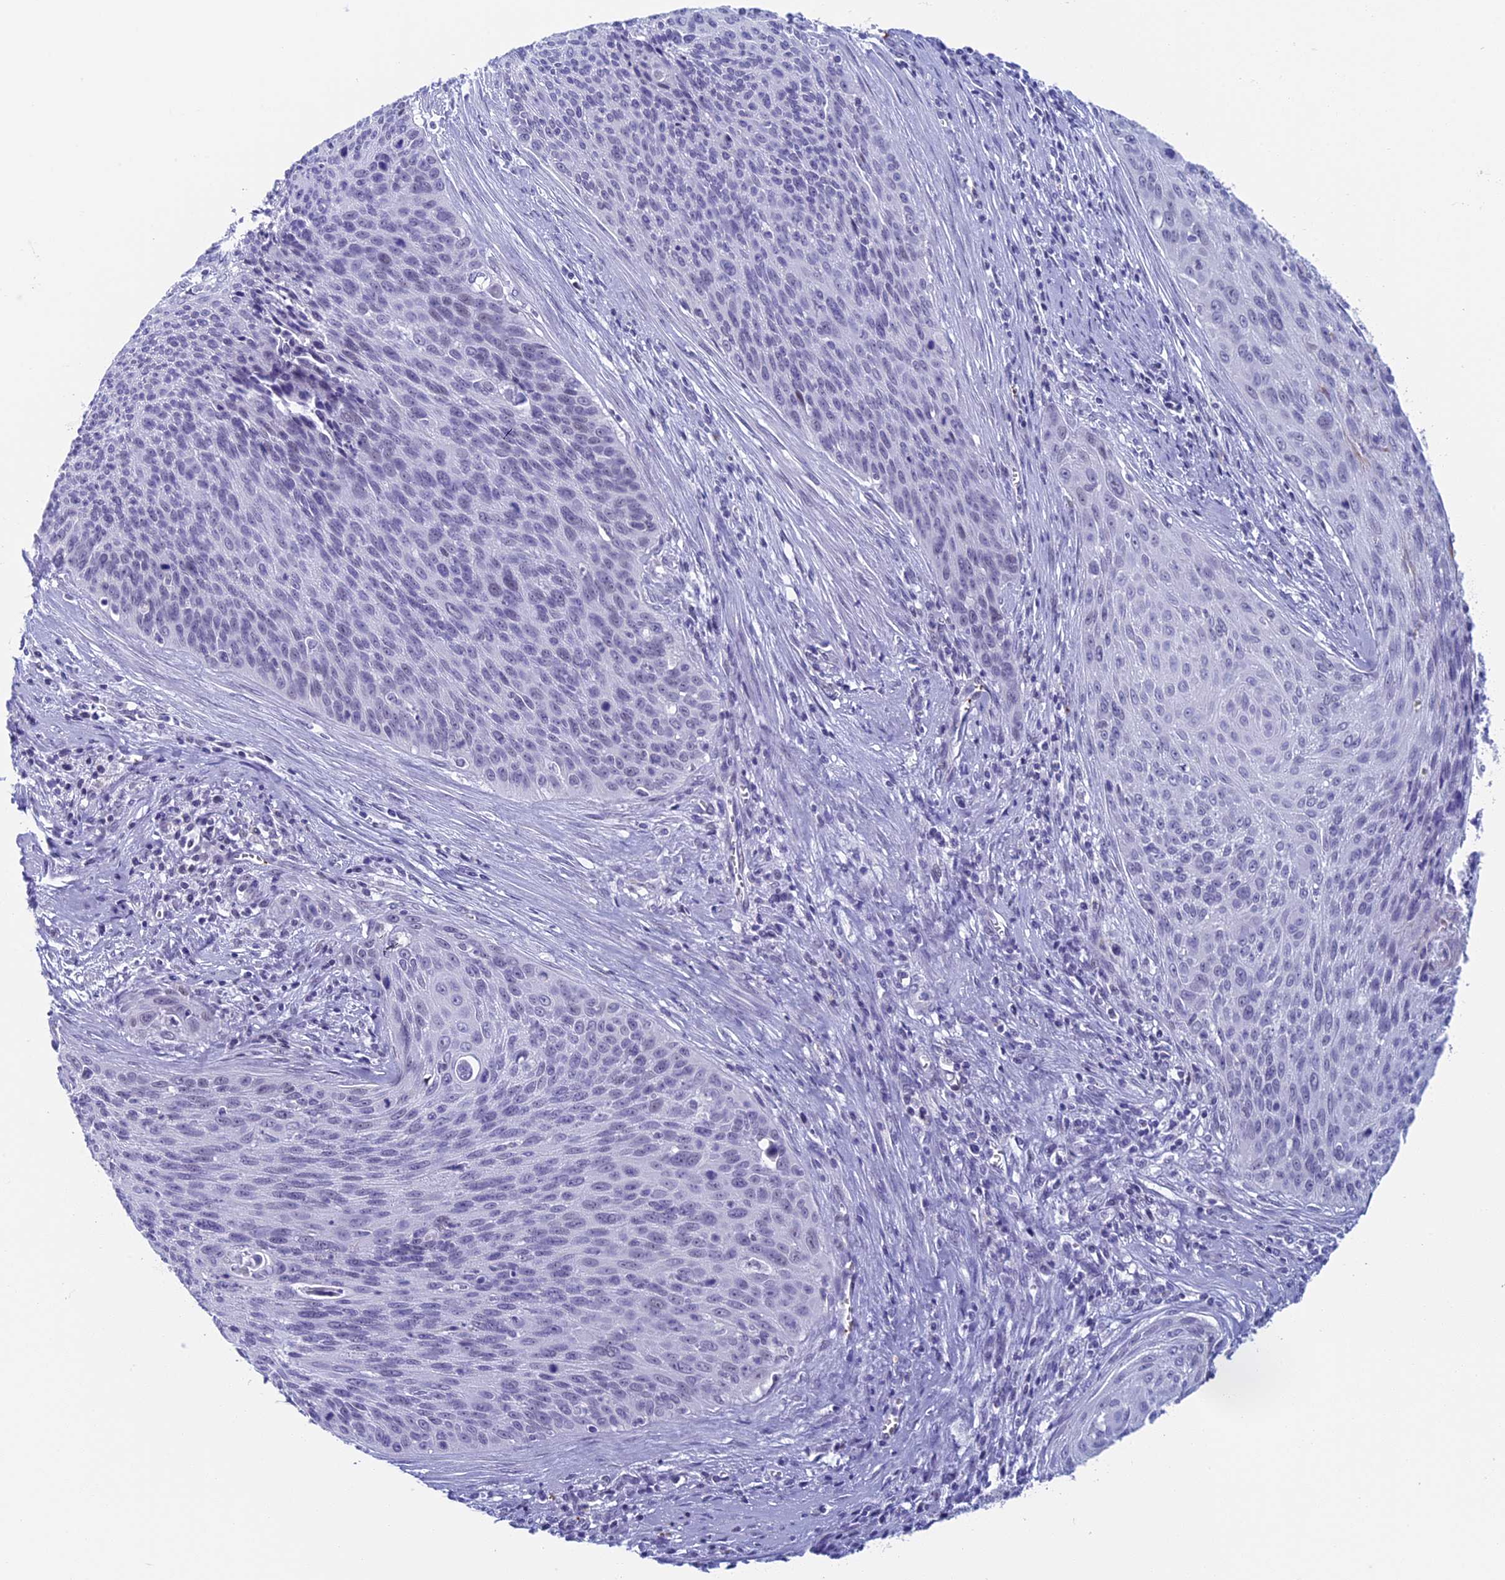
{"staining": {"intensity": "negative", "quantity": "none", "location": "none"}, "tissue": "cervical cancer", "cell_type": "Tumor cells", "image_type": "cancer", "snomed": [{"axis": "morphology", "description": "Squamous cell carcinoma, NOS"}, {"axis": "topography", "description": "Cervix"}], "caption": "A micrograph of cervical squamous cell carcinoma stained for a protein reveals no brown staining in tumor cells.", "gene": "AIFM2", "patient": {"sex": "female", "age": 55}}